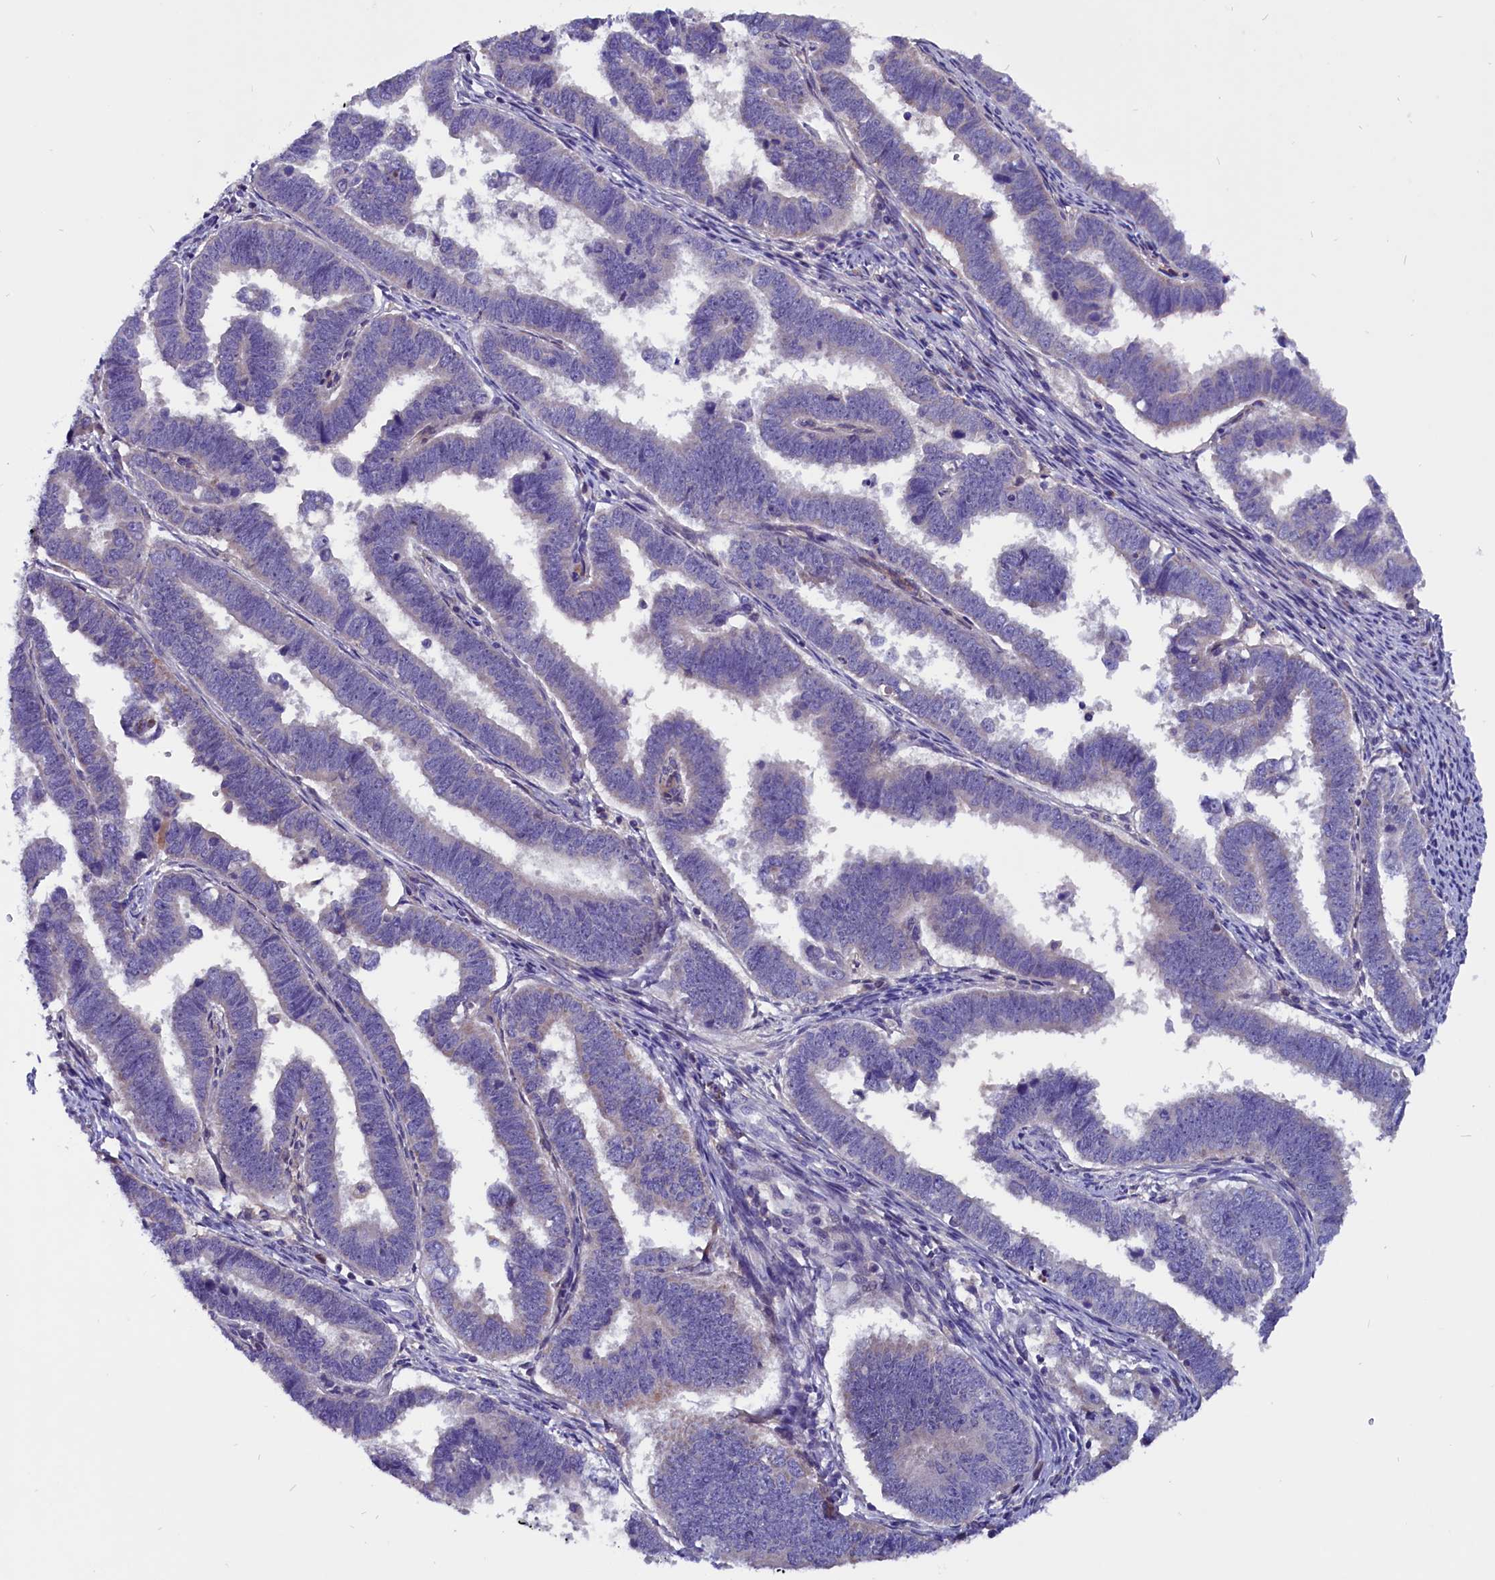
{"staining": {"intensity": "negative", "quantity": "none", "location": "none"}, "tissue": "endometrial cancer", "cell_type": "Tumor cells", "image_type": "cancer", "snomed": [{"axis": "morphology", "description": "Adenocarcinoma, NOS"}, {"axis": "topography", "description": "Endometrium"}], "caption": "Micrograph shows no significant protein expression in tumor cells of endometrial adenocarcinoma.", "gene": "CCBE1", "patient": {"sex": "female", "age": 75}}